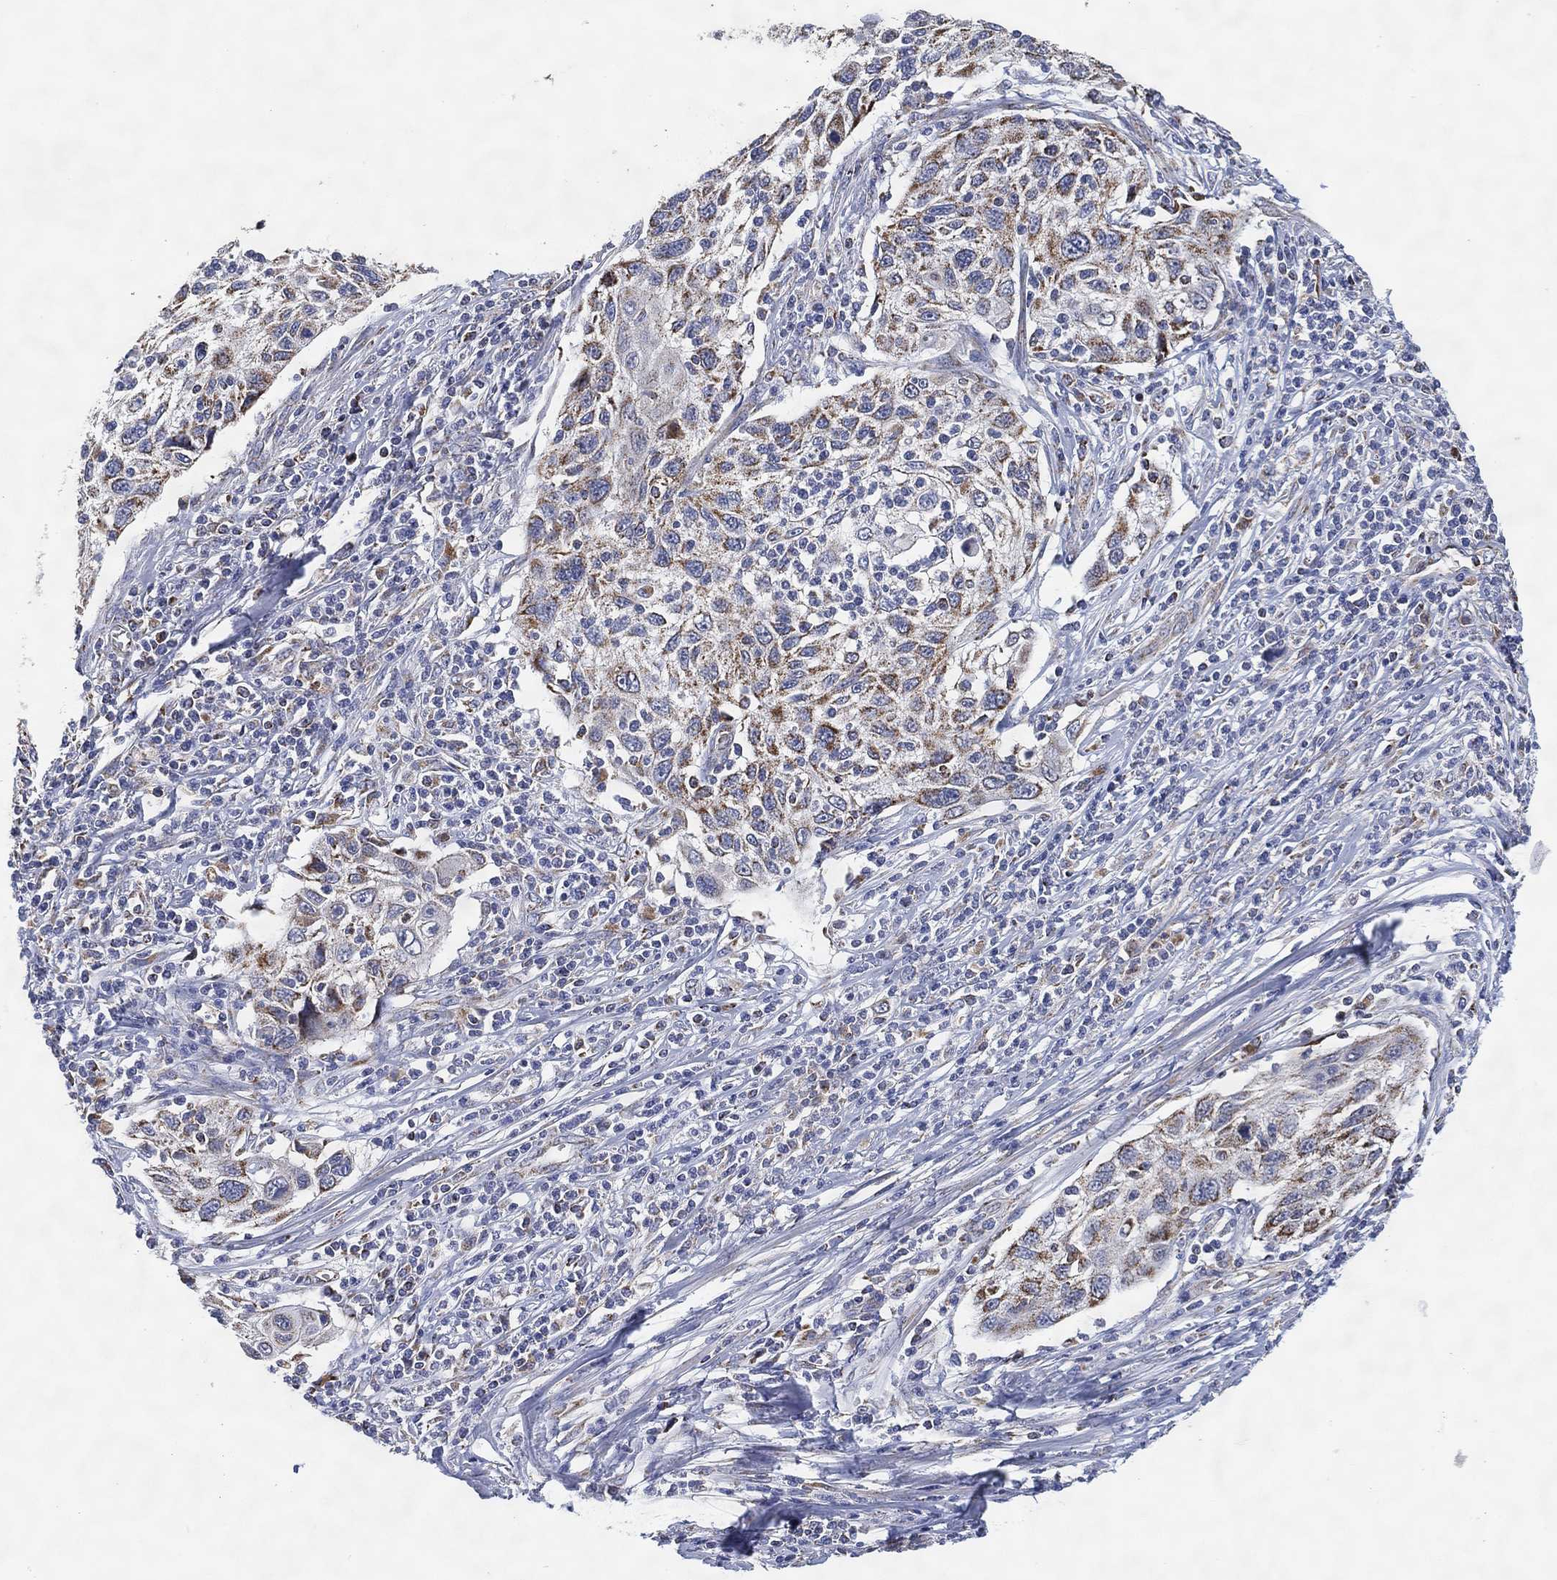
{"staining": {"intensity": "moderate", "quantity": "25%-75%", "location": "cytoplasmic/membranous"}, "tissue": "cervical cancer", "cell_type": "Tumor cells", "image_type": "cancer", "snomed": [{"axis": "morphology", "description": "Squamous cell carcinoma, NOS"}, {"axis": "topography", "description": "Cervix"}], "caption": "This is a histology image of IHC staining of squamous cell carcinoma (cervical), which shows moderate expression in the cytoplasmic/membranous of tumor cells.", "gene": "GCAT", "patient": {"sex": "female", "age": 70}}